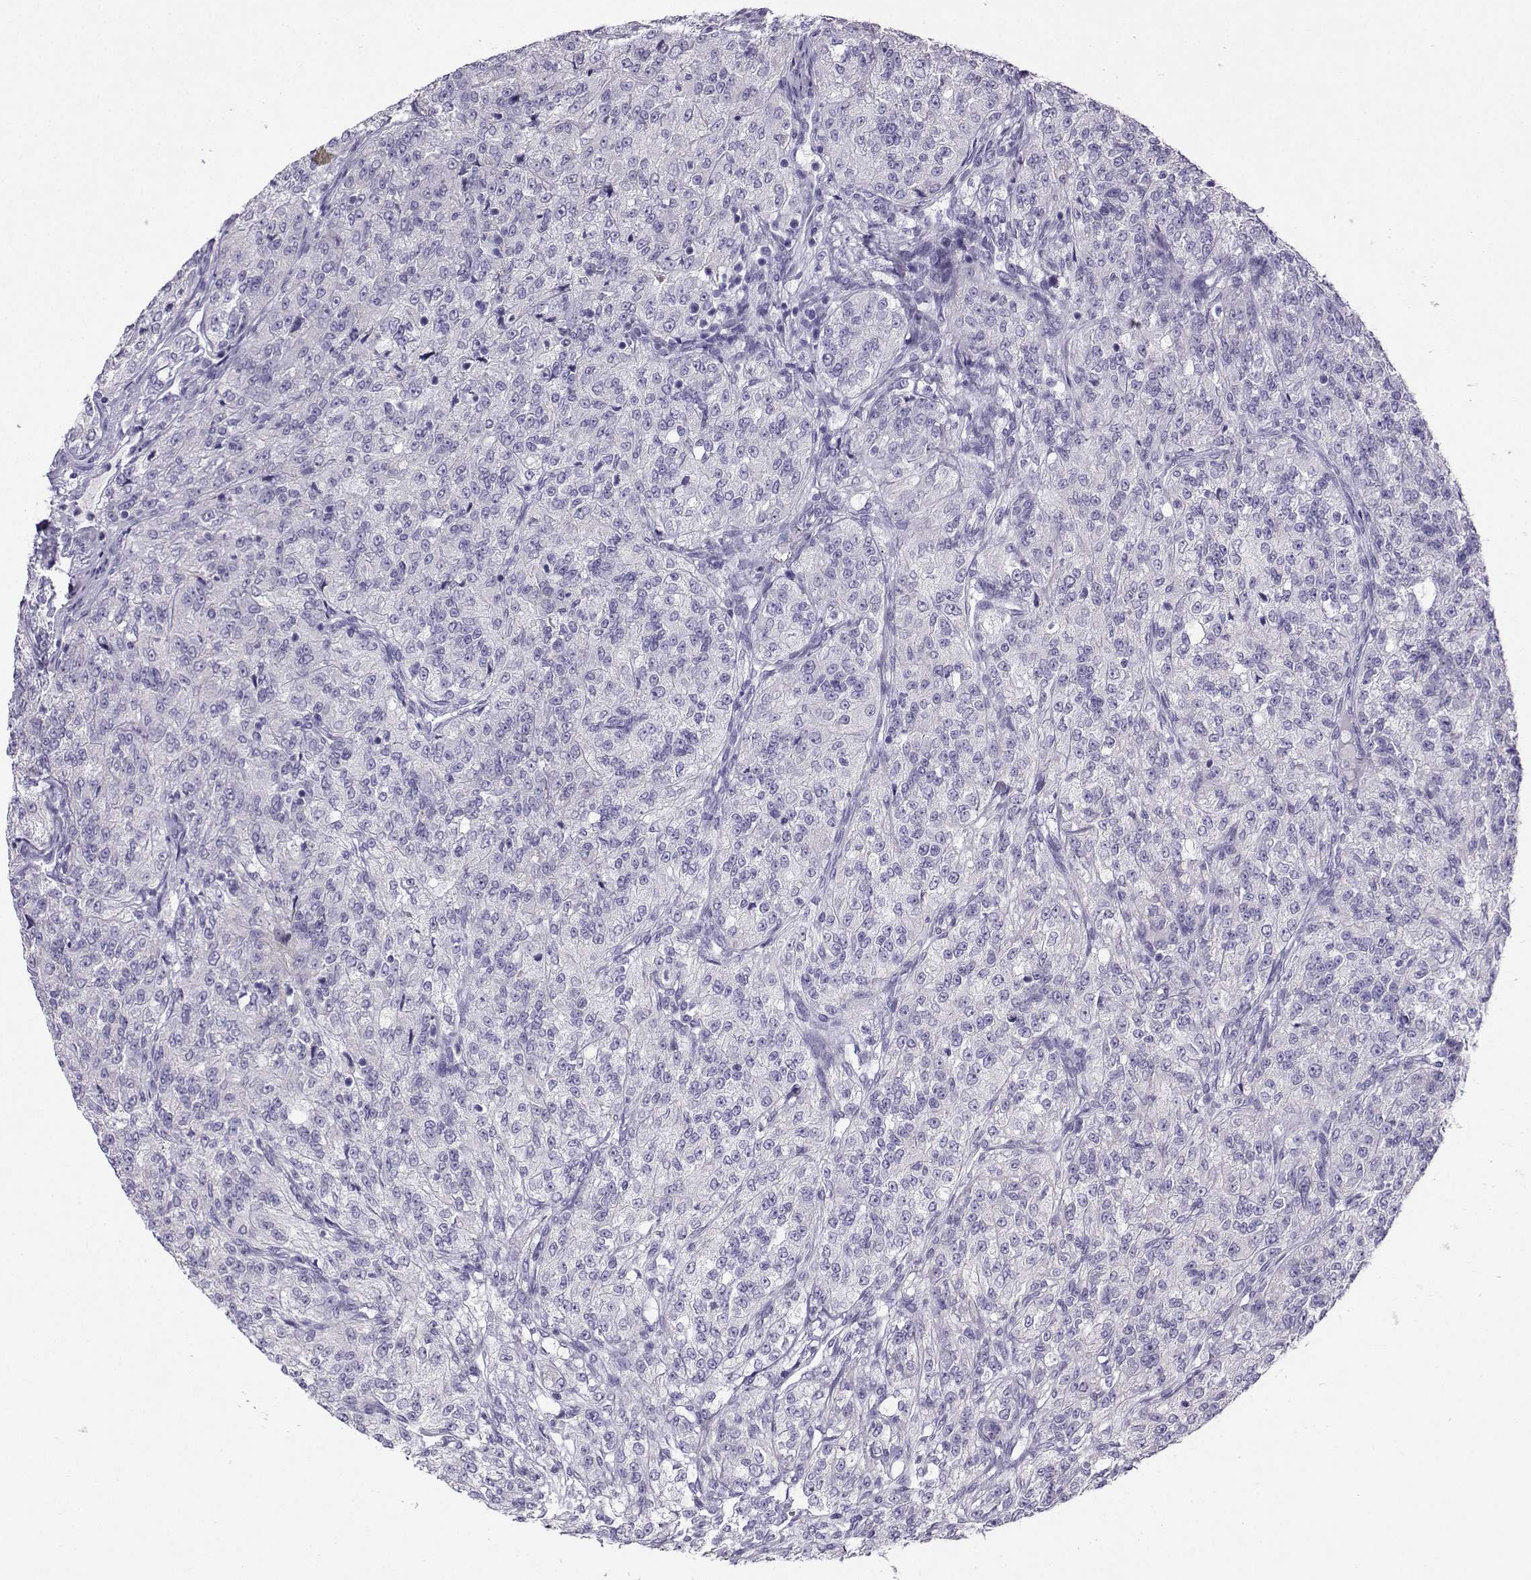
{"staining": {"intensity": "negative", "quantity": "none", "location": "none"}, "tissue": "renal cancer", "cell_type": "Tumor cells", "image_type": "cancer", "snomed": [{"axis": "morphology", "description": "Adenocarcinoma, NOS"}, {"axis": "topography", "description": "Kidney"}], "caption": "The immunohistochemistry (IHC) photomicrograph has no significant staining in tumor cells of renal cancer tissue.", "gene": "FBXO24", "patient": {"sex": "female", "age": 63}}